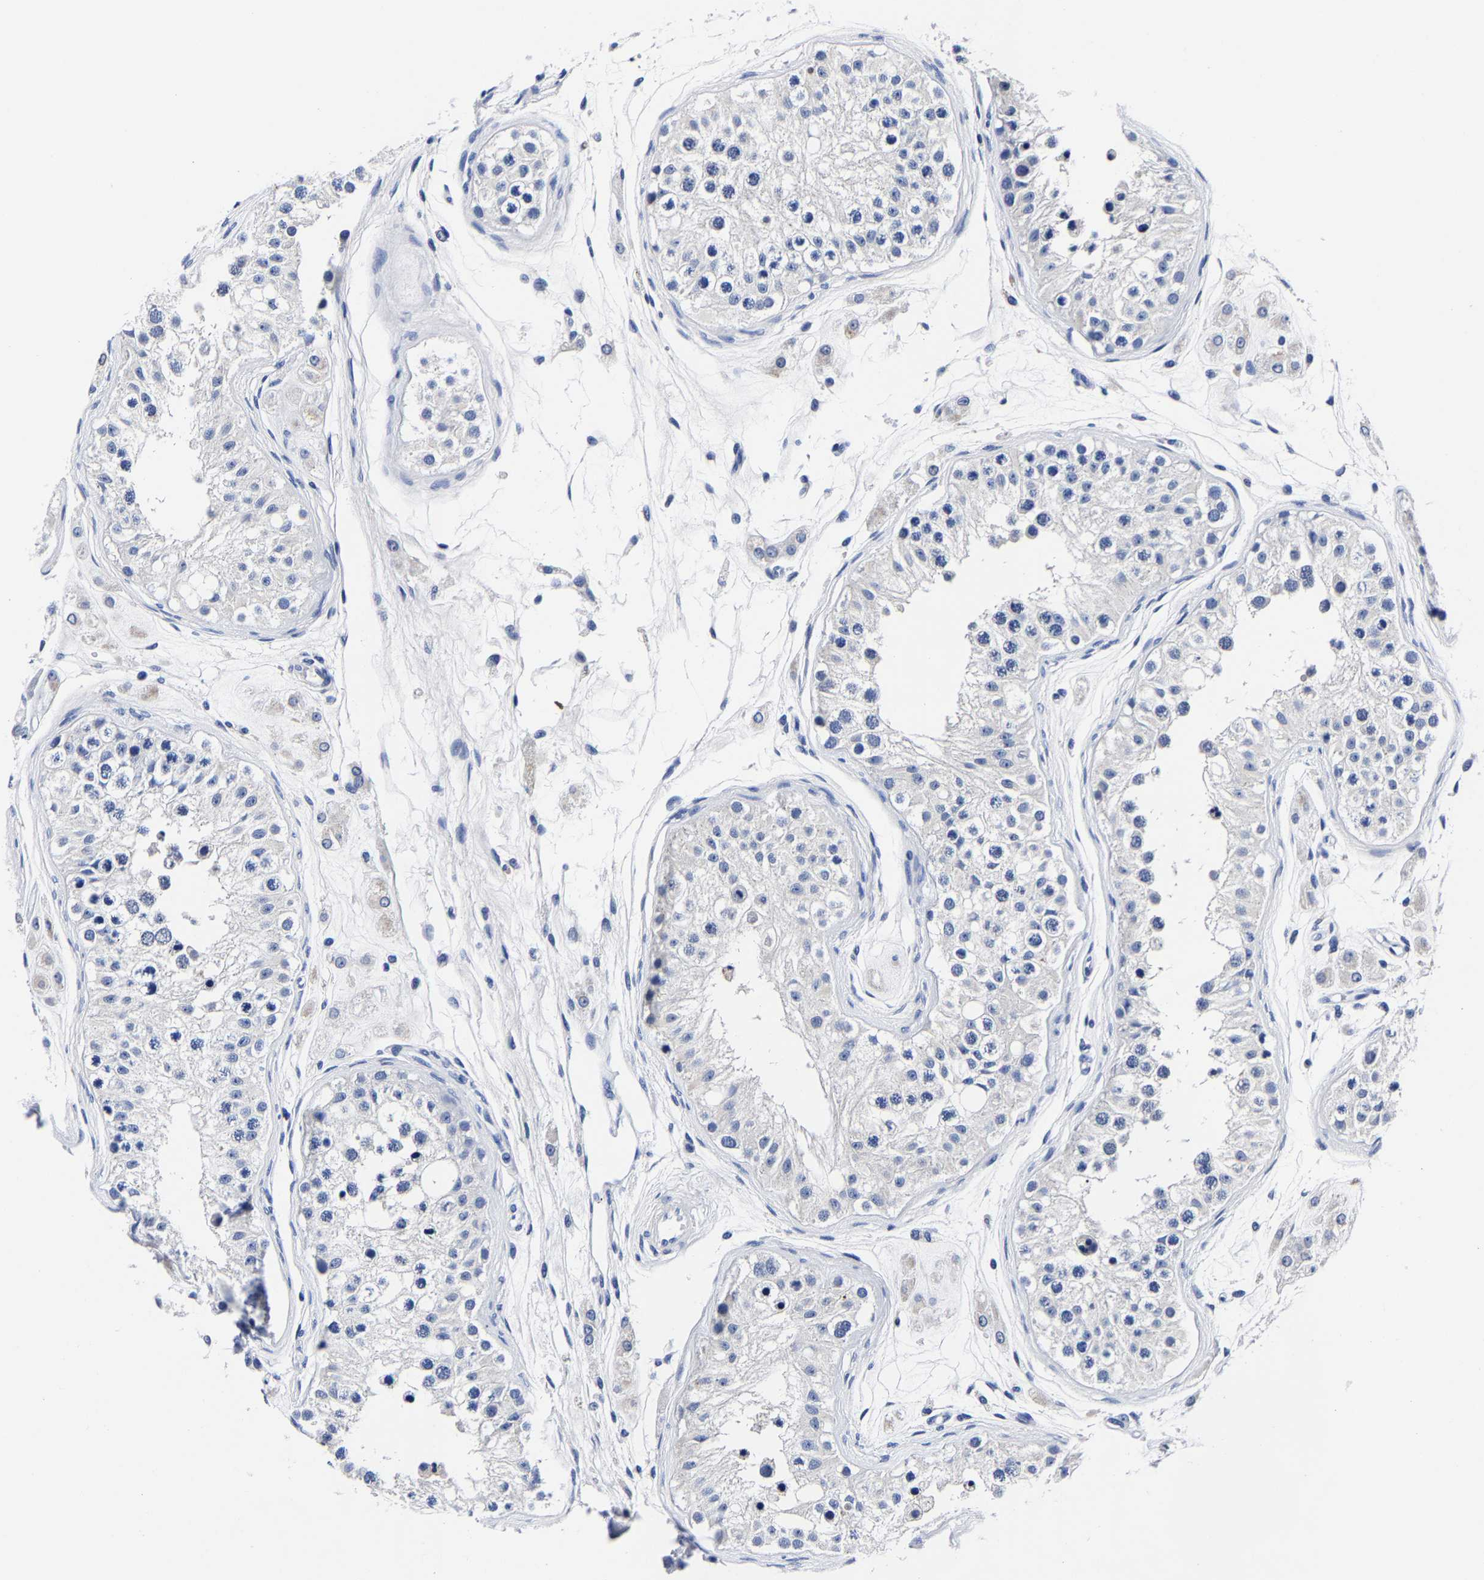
{"staining": {"intensity": "negative", "quantity": "none", "location": "none"}, "tissue": "testis", "cell_type": "Cells in seminiferous ducts", "image_type": "normal", "snomed": [{"axis": "morphology", "description": "Normal tissue, NOS"}, {"axis": "morphology", "description": "Adenocarcinoma, metastatic, NOS"}, {"axis": "topography", "description": "Testis"}], "caption": "This is a photomicrograph of immunohistochemistry staining of unremarkable testis, which shows no positivity in cells in seminiferous ducts.", "gene": "CPA2", "patient": {"sex": "male", "age": 26}}